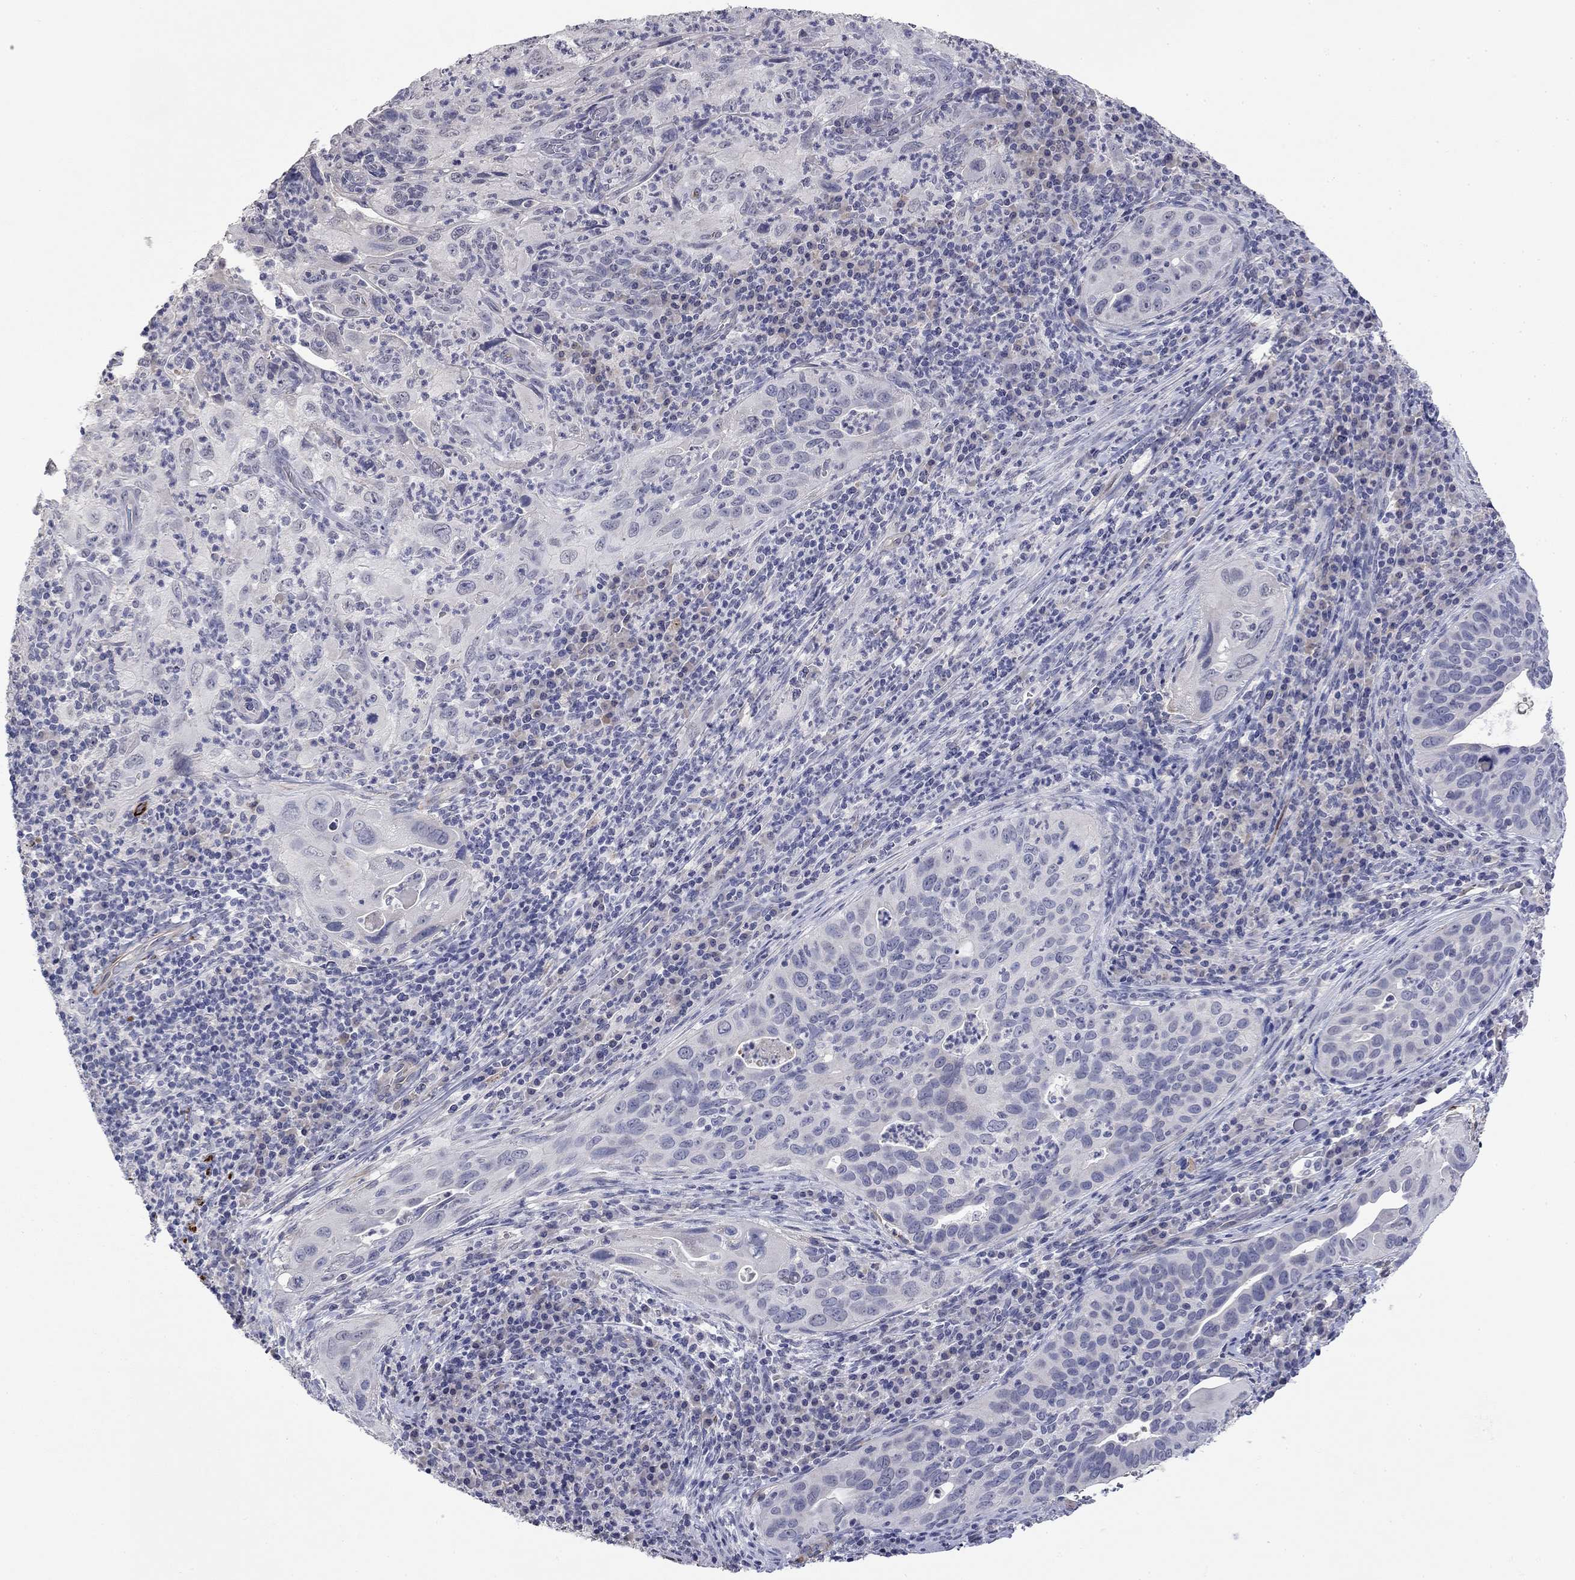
{"staining": {"intensity": "negative", "quantity": "none", "location": "none"}, "tissue": "cervical cancer", "cell_type": "Tumor cells", "image_type": "cancer", "snomed": [{"axis": "morphology", "description": "Squamous cell carcinoma, NOS"}, {"axis": "topography", "description": "Cervix"}], "caption": "Tumor cells are negative for brown protein staining in squamous cell carcinoma (cervical).", "gene": "IP6K3", "patient": {"sex": "female", "age": 26}}